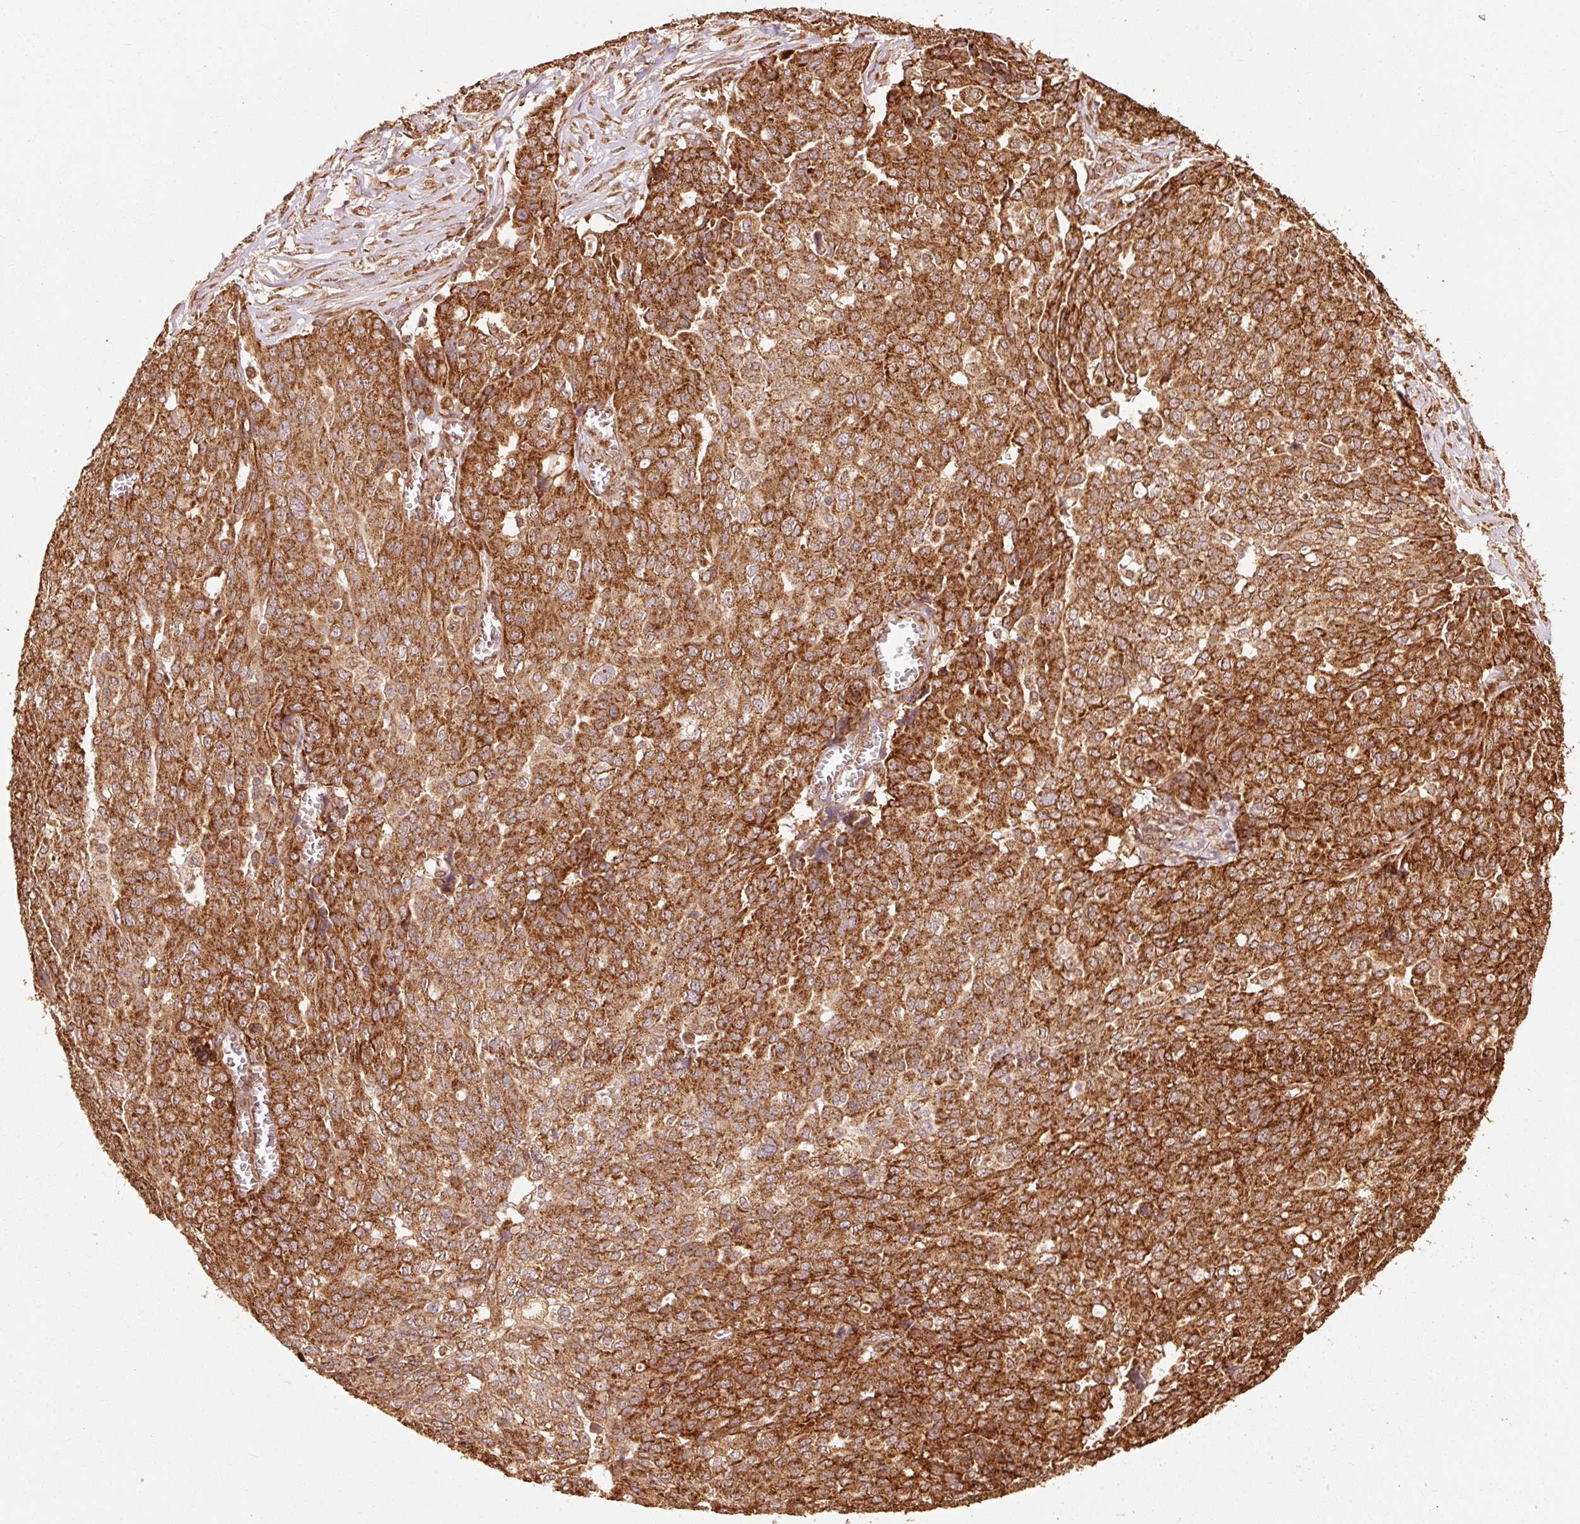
{"staining": {"intensity": "strong", "quantity": ">75%", "location": "cytoplasmic/membranous"}, "tissue": "ovarian cancer", "cell_type": "Tumor cells", "image_type": "cancer", "snomed": [{"axis": "morphology", "description": "Cystadenocarcinoma, serous, NOS"}, {"axis": "topography", "description": "Soft tissue"}, {"axis": "topography", "description": "Ovary"}], "caption": "Strong cytoplasmic/membranous protein staining is identified in about >75% of tumor cells in serous cystadenocarcinoma (ovarian).", "gene": "MRPL16", "patient": {"sex": "female", "age": 57}}